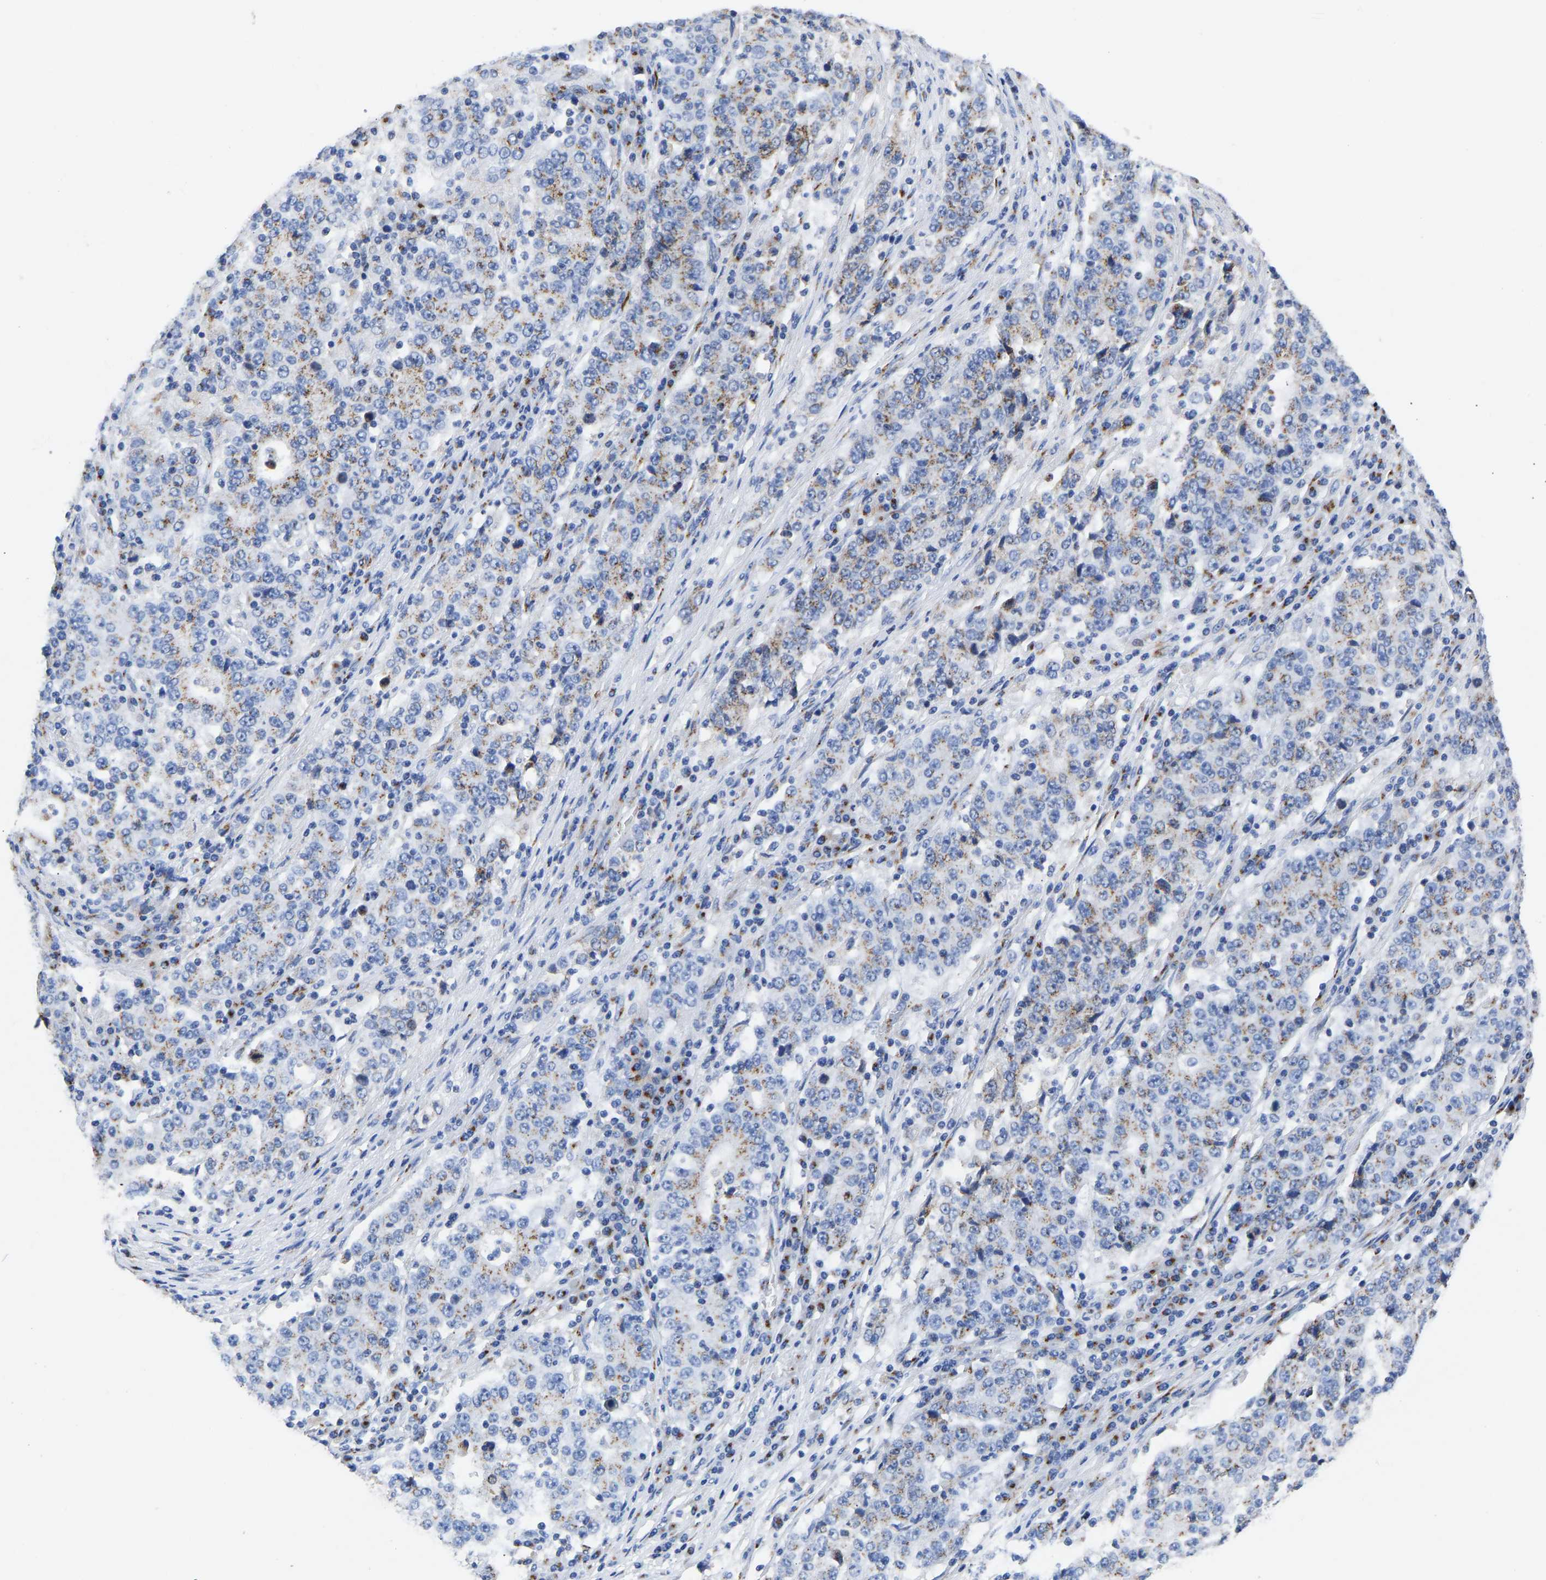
{"staining": {"intensity": "moderate", "quantity": "25%-75%", "location": "cytoplasmic/membranous"}, "tissue": "stomach cancer", "cell_type": "Tumor cells", "image_type": "cancer", "snomed": [{"axis": "morphology", "description": "Adenocarcinoma, NOS"}, {"axis": "topography", "description": "Stomach"}], "caption": "Adenocarcinoma (stomach) tissue reveals moderate cytoplasmic/membranous staining in approximately 25%-75% of tumor cells", "gene": "TMEM87A", "patient": {"sex": "male", "age": 59}}